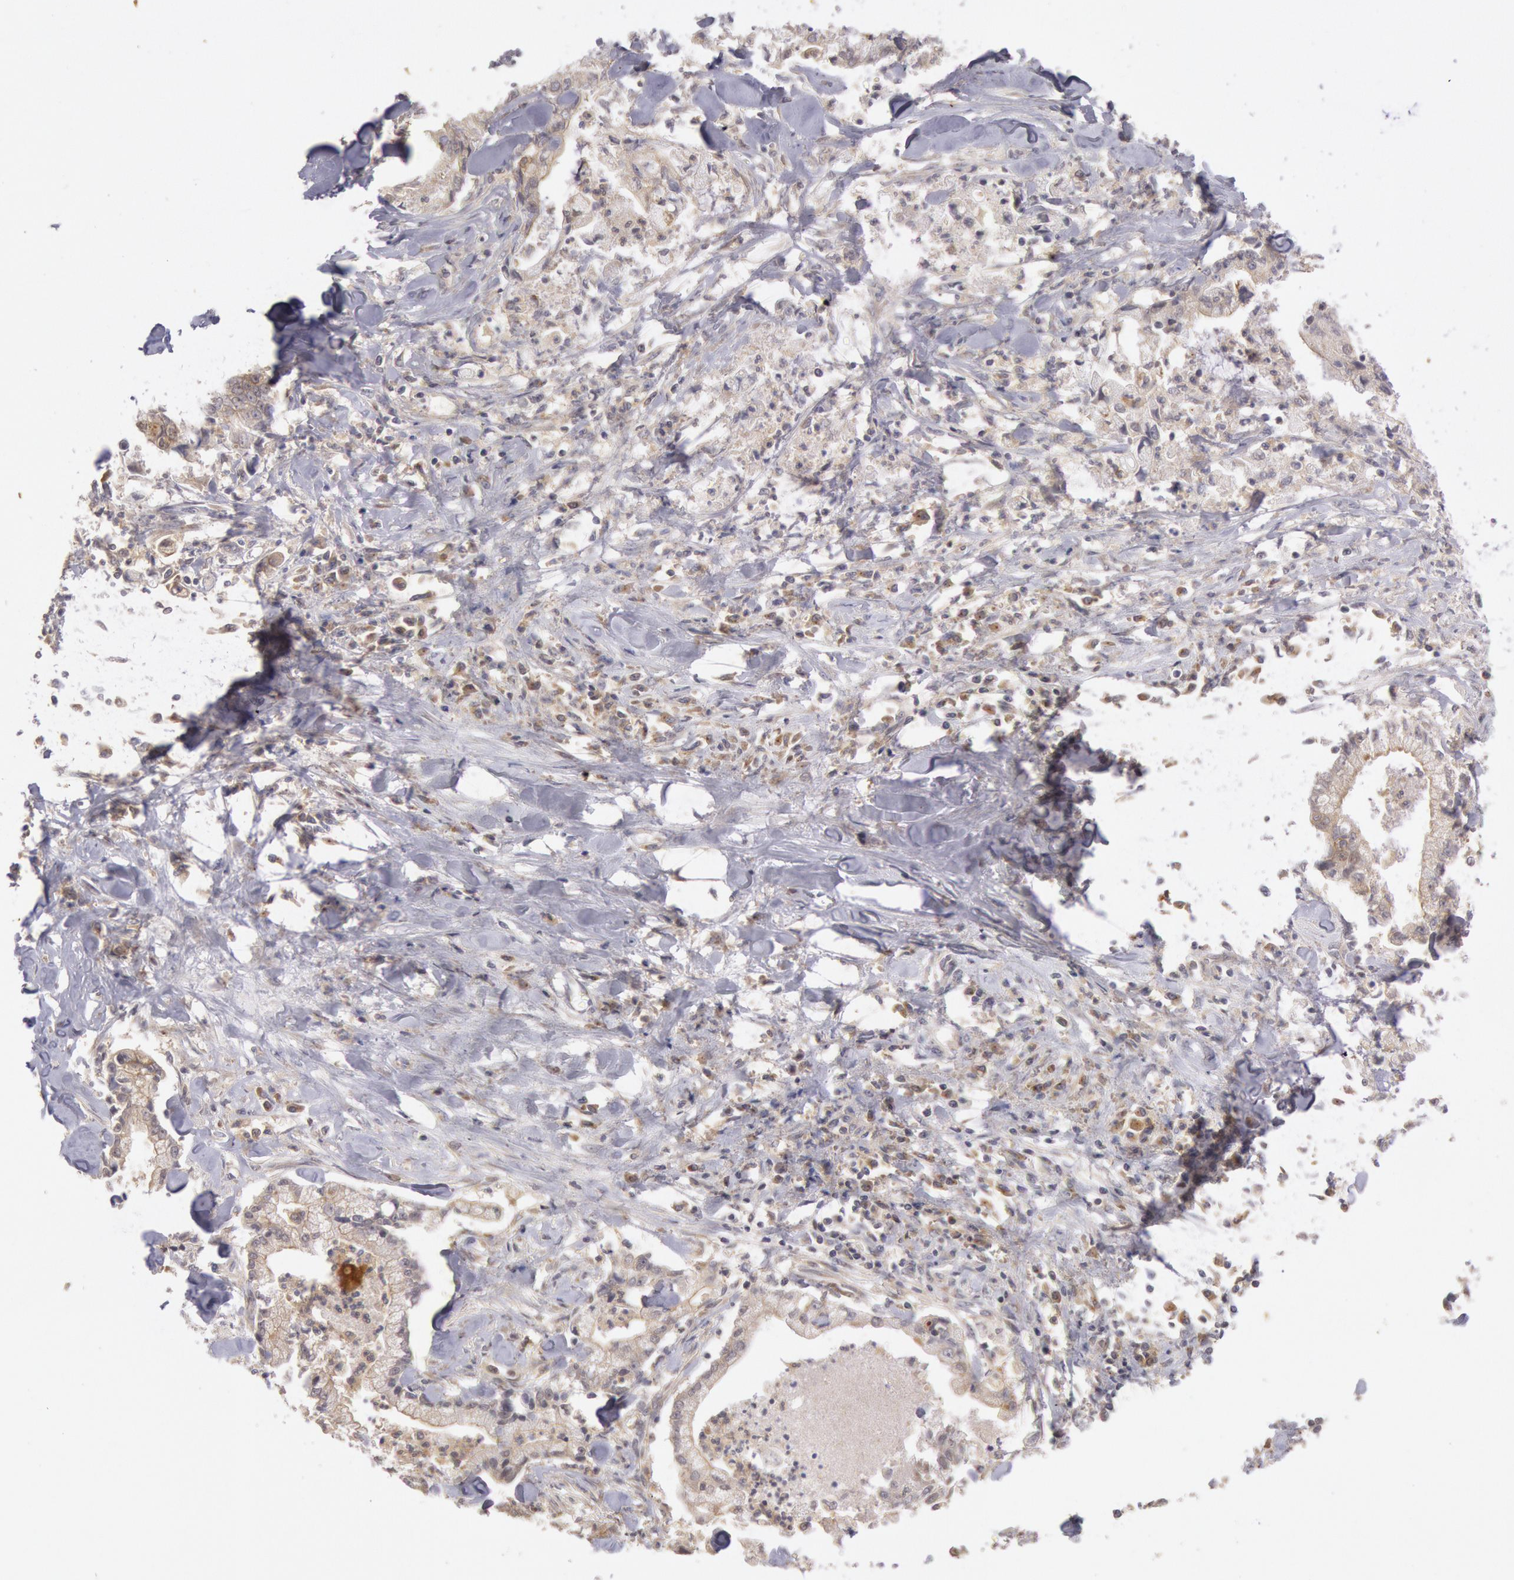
{"staining": {"intensity": "weak", "quantity": "<25%", "location": "cytoplasmic/membranous"}, "tissue": "liver cancer", "cell_type": "Tumor cells", "image_type": "cancer", "snomed": [{"axis": "morphology", "description": "Cholangiocarcinoma"}, {"axis": "topography", "description": "Liver"}], "caption": "Cholangiocarcinoma (liver) stained for a protein using immunohistochemistry exhibits no positivity tumor cells.", "gene": "PLA2G6", "patient": {"sex": "male", "age": 57}}